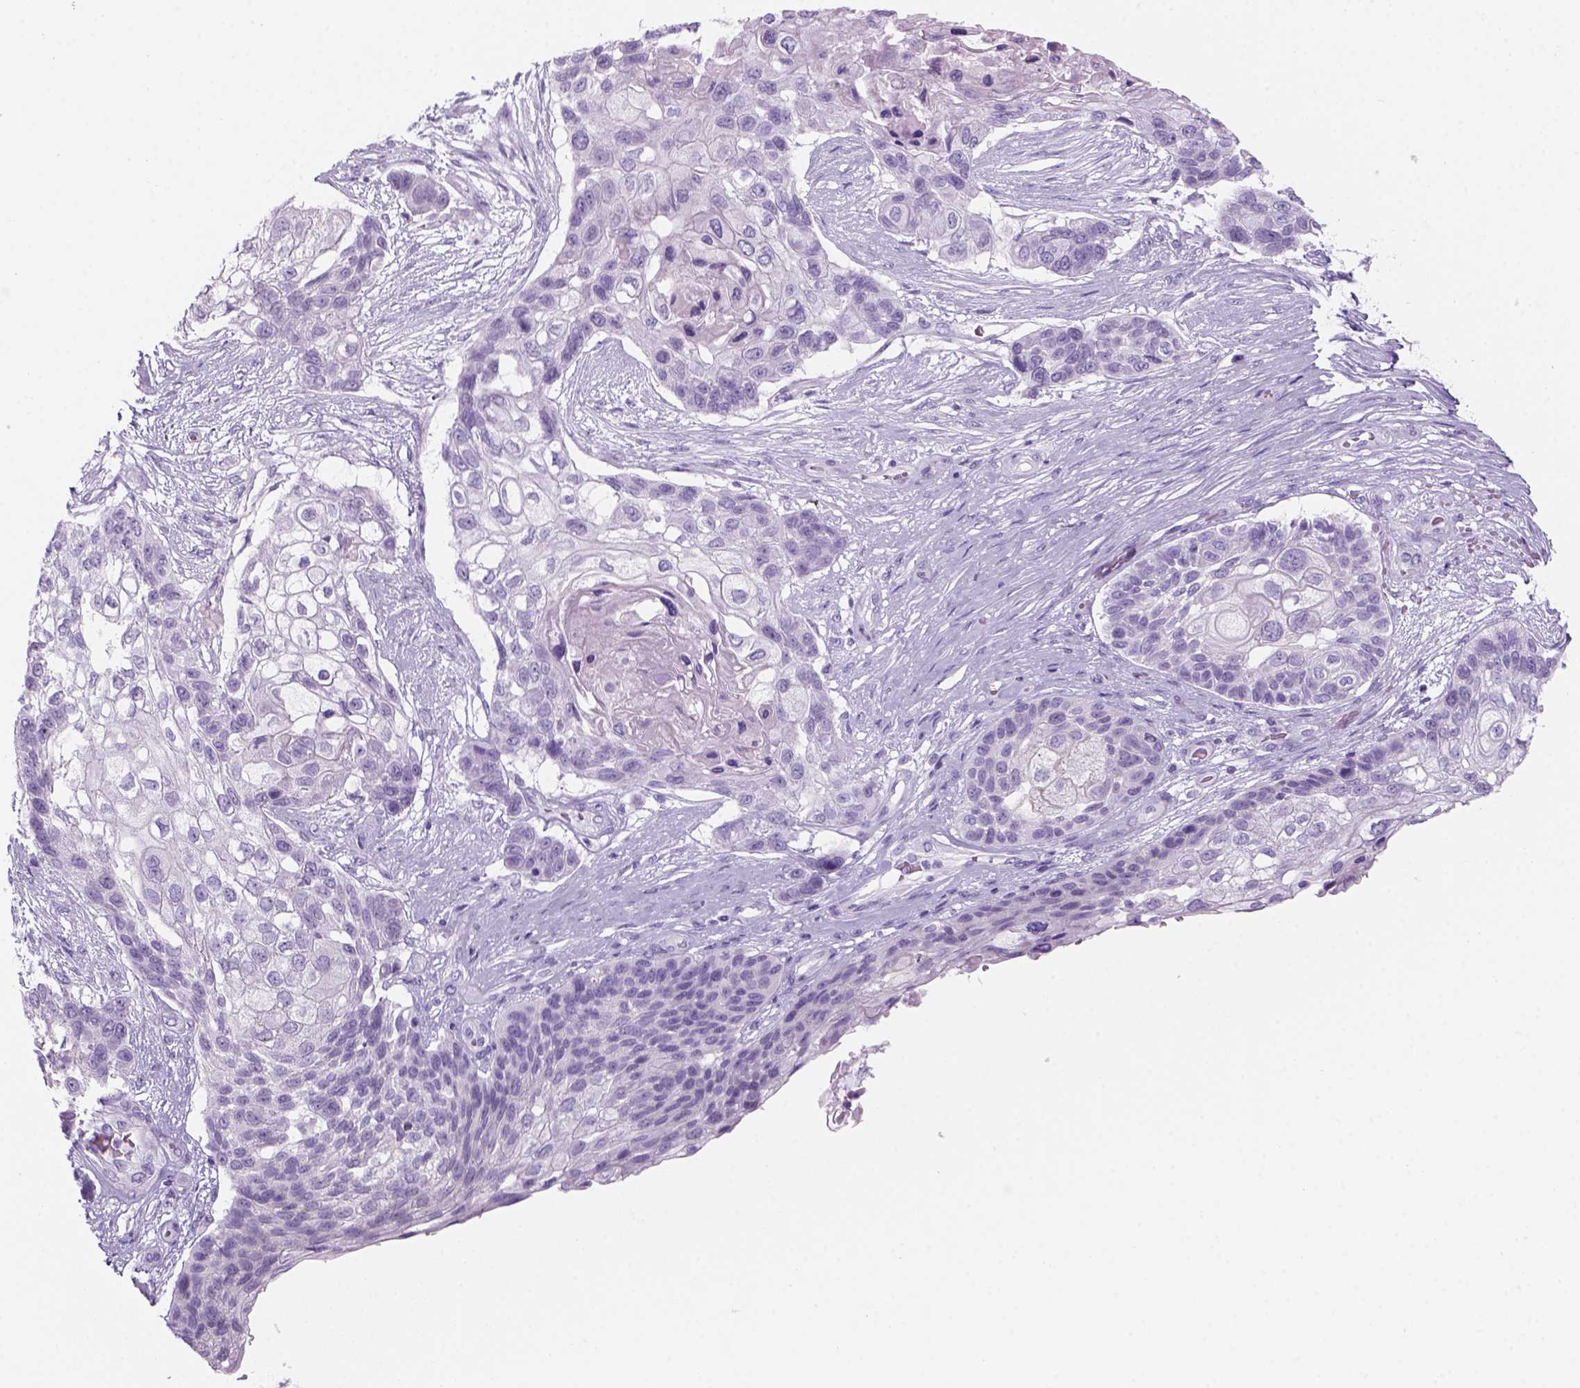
{"staining": {"intensity": "negative", "quantity": "none", "location": "none"}, "tissue": "lung cancer", "cell_type": "Tumor cells", "image_type": "cancer", "snomed": [{"axis": "morphology", "description": "Squamous cell carcinoma, NOS"}, {"axis": "topography", "description": "Lung"}], "caption": "The image reveals no significant expression in tumor cells of lung cancer.", "gene": "KRTAP11-1", "patient": {"sex": "male", "age": 69}}